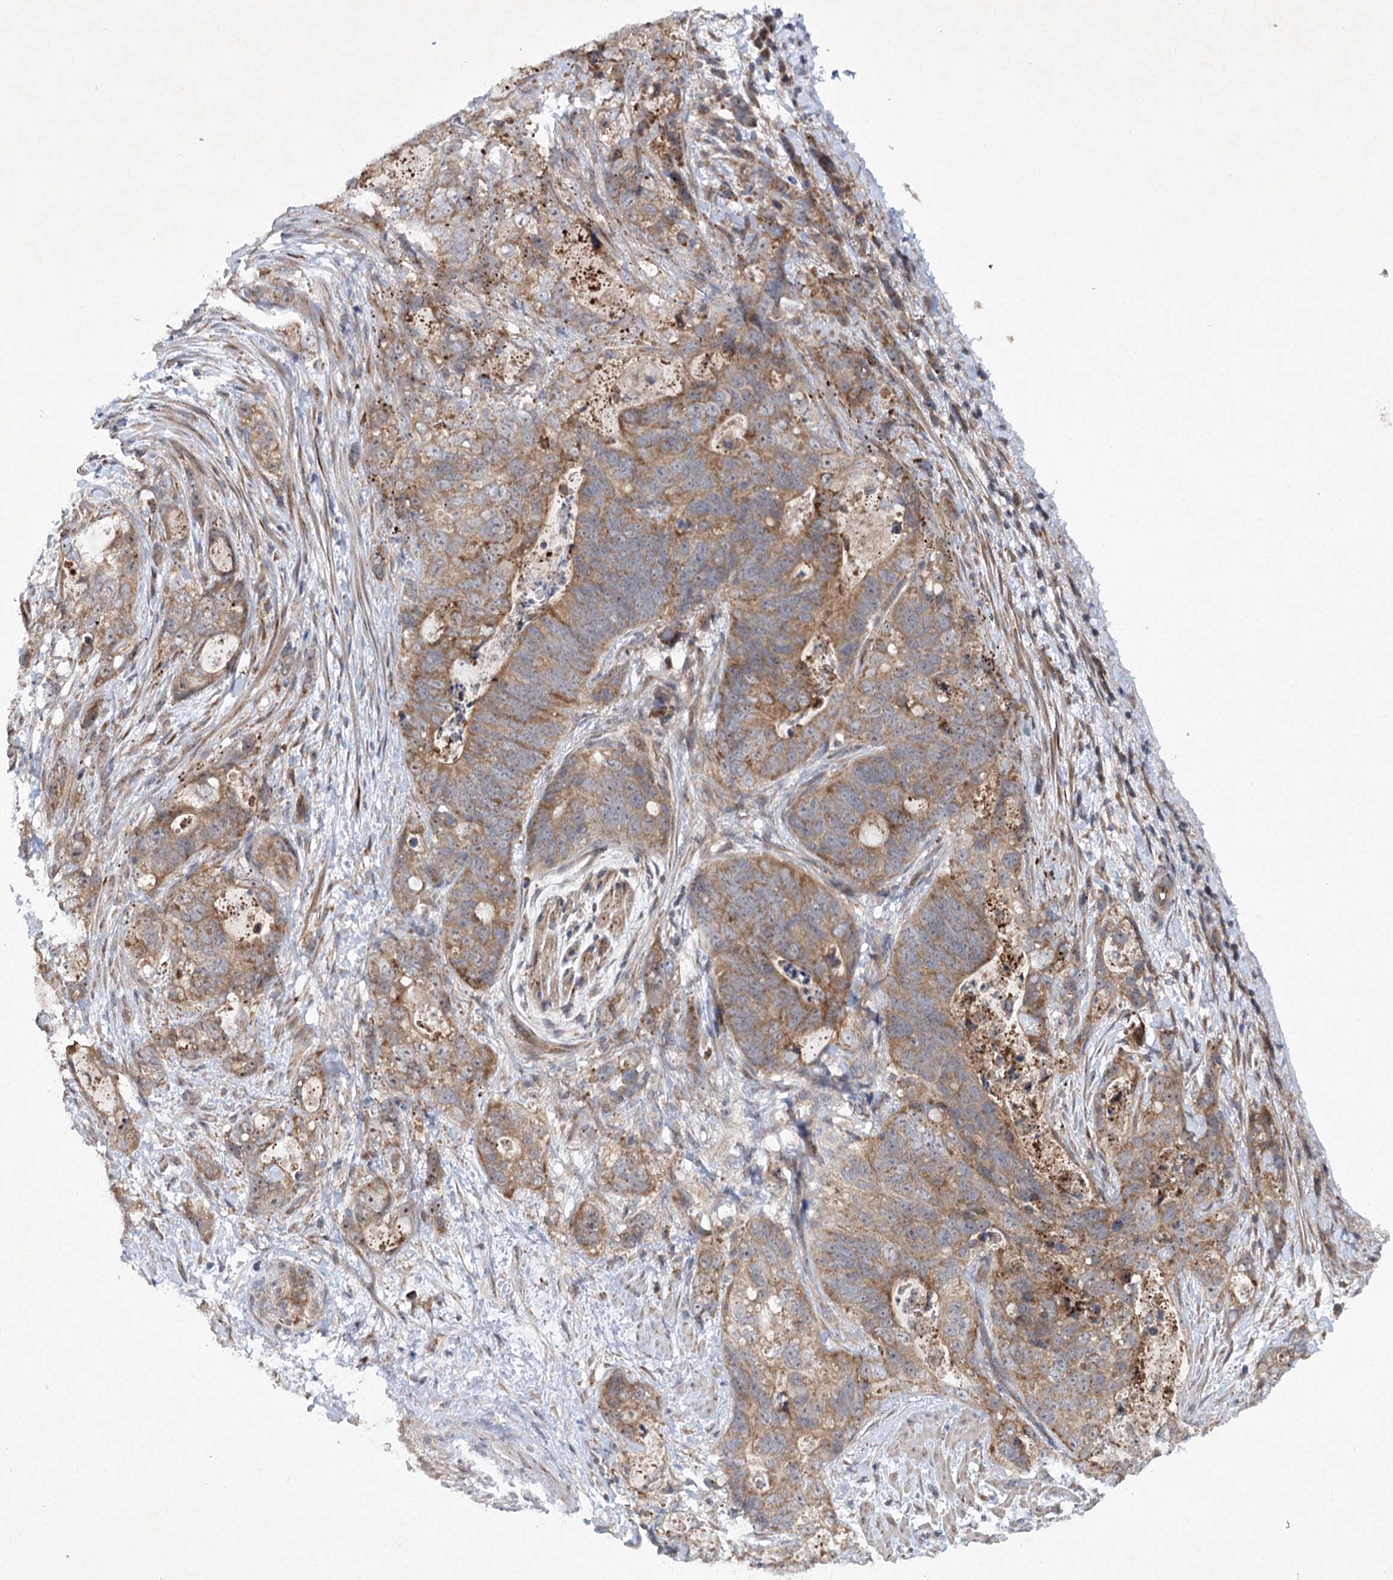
{"staining": {"intensity": "moderate", "quantity": ">75%", "location": "cytoplasmic/membranous"}, "tissue": "stomach cancer", "cell_type": "Tumor cells", "image_type": "cancer", "snomed": [{"axis": "morphology", "description": "Normal tissue, NOS"}, {"axis": "morphology", "description": "Adenocarcinoma, NOS"}, {"axis": "topography", "description": "Stomach"}], "caption": "Immunohistochemical staining of stomach cancer (adenocarcinoma) reveals moderate cytoplasmic/membranous protein positivity in approximately >75% of tumor cells. Nuclei are stained in blue.", "gene": "SCRN3", "patient": {"sex": "female", "age": 89}}